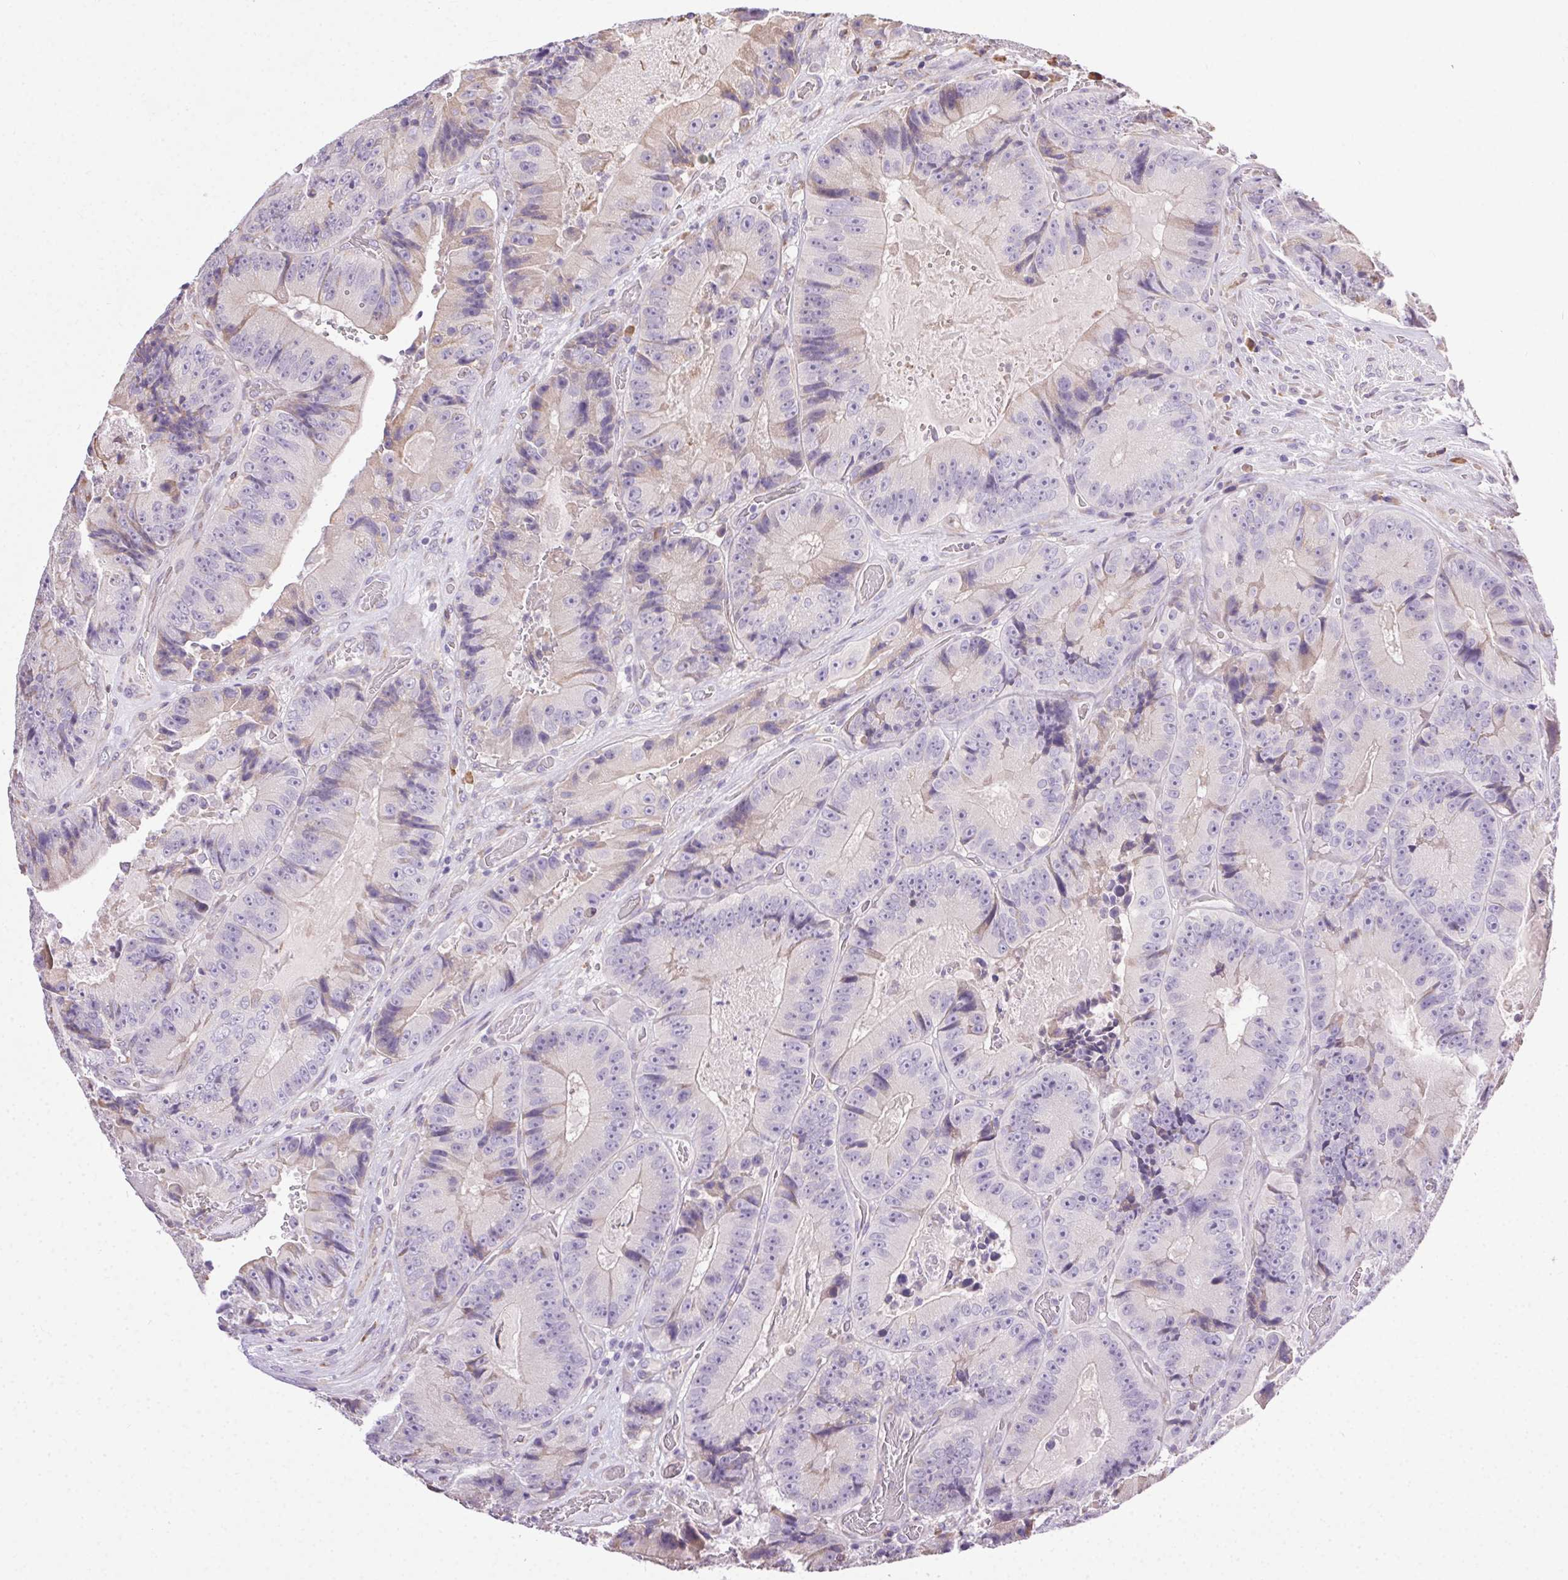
{"staining": {"intensity": "negative", "quantity": "none", "location": "none"}, "tissue": "colorectal cancer", "cell_type": "Tumor cells", "image_type": "cancer", "snomed": [{"axis": "morphology", "description": "Adenocarcinoma, NOS"}, {"axis": "topography", "description": "Colon"}], "caption": "Tumor cells show no significant protein expression in colorectal cancer.", "gene": "SNX31", "patient": {"sex": "female", "age": 86}}